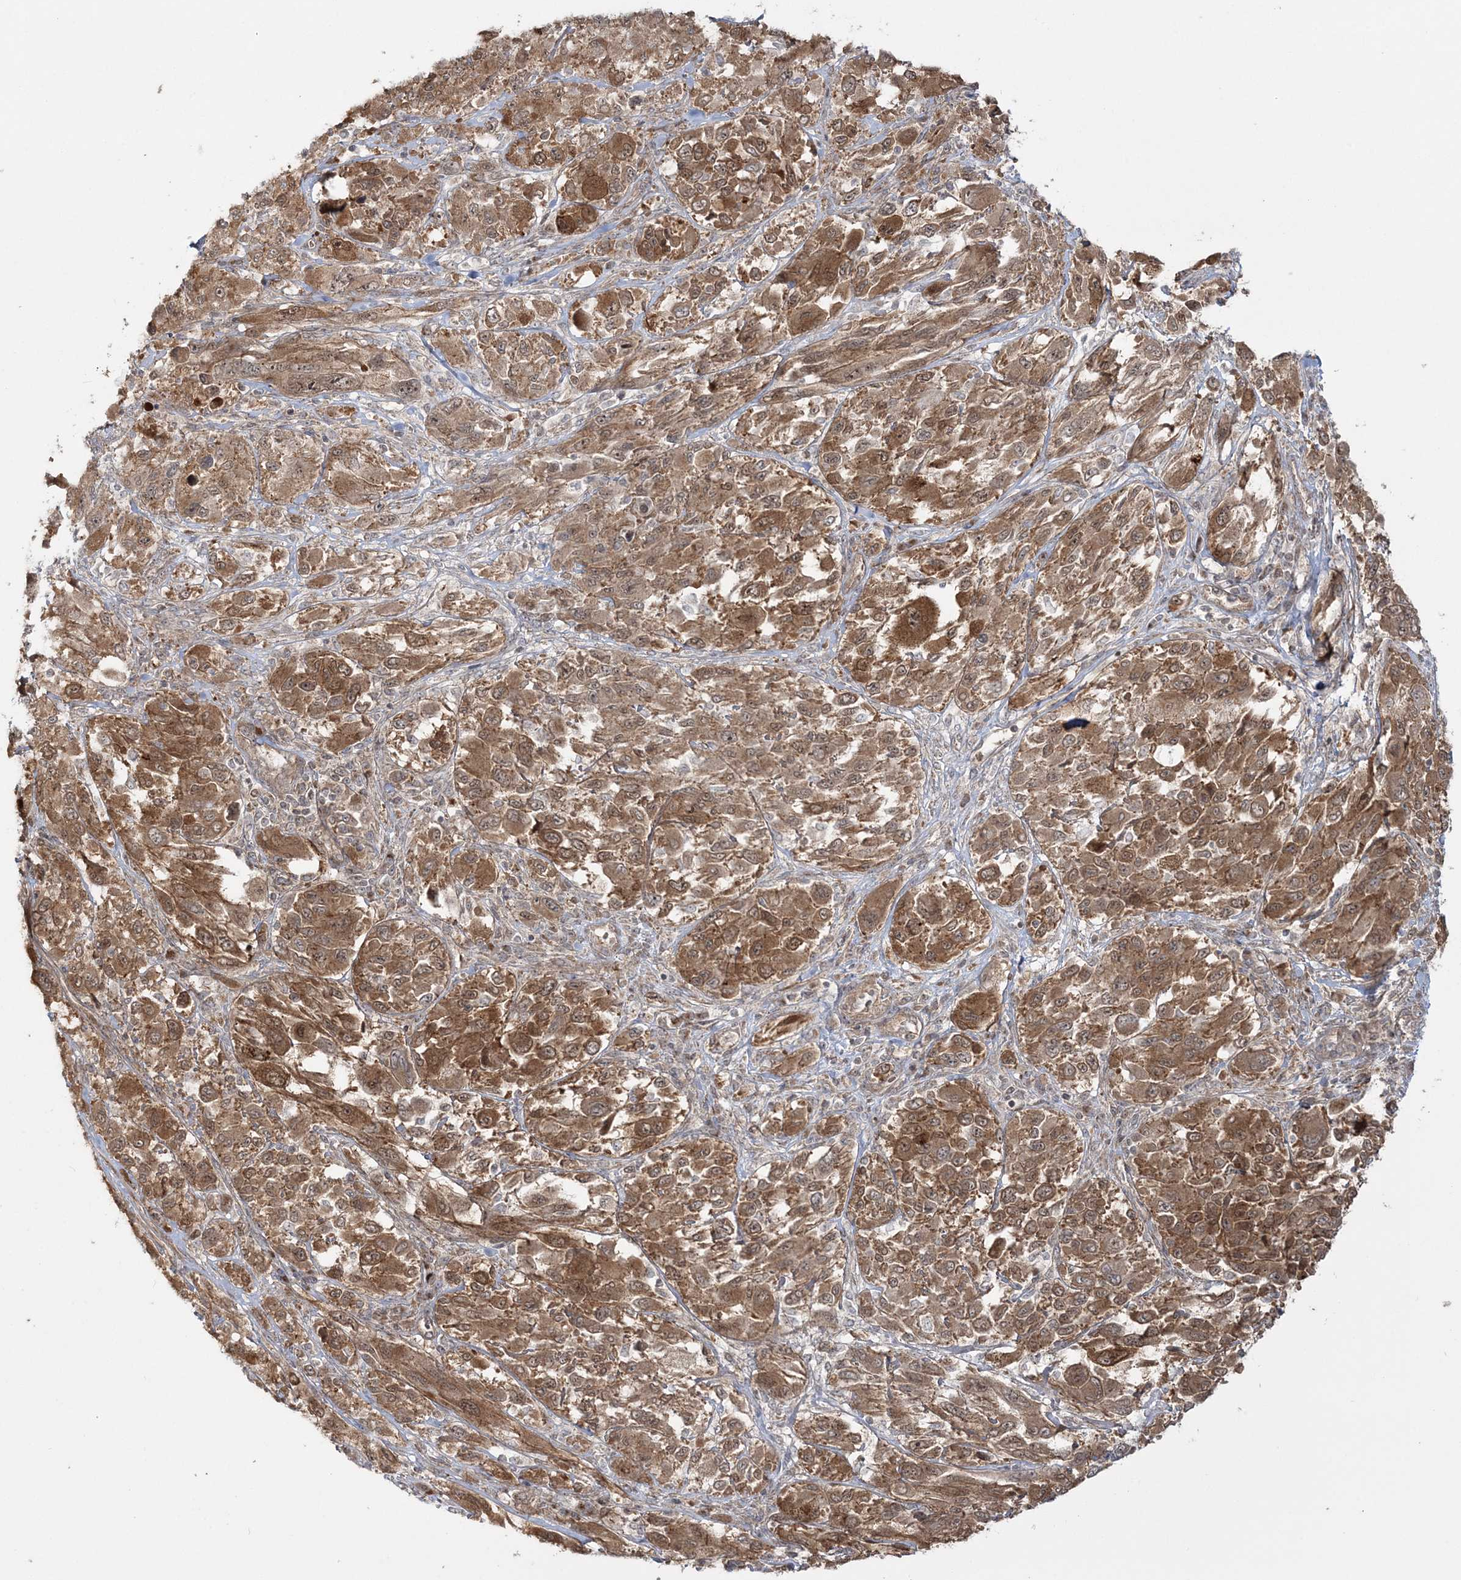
{"staining": {"intensity": "moderate", "quantity": ">75%", "location": "cytoplasmic/membranous"}, "tissue": "melanoma", "cell_type": "Tumor cells", "image_type": "cancer", "snomed": [{"axis": "morphology", "description": "Malignant melanoma, NOS"}, {"axis": "topography", "description": "Skin"}], "caption": "Immunohistochemical staining of melanoma exhibits medium levels of moderate cytoplasmic/membranous staining in about >75% of tumor cells. (DAB (3,3'-diaminobenzidine) = brown stain, brightfield microscopy at high magnification).", "gene": "MOCS2", "patient": {"sex": "female", "age": 91}}